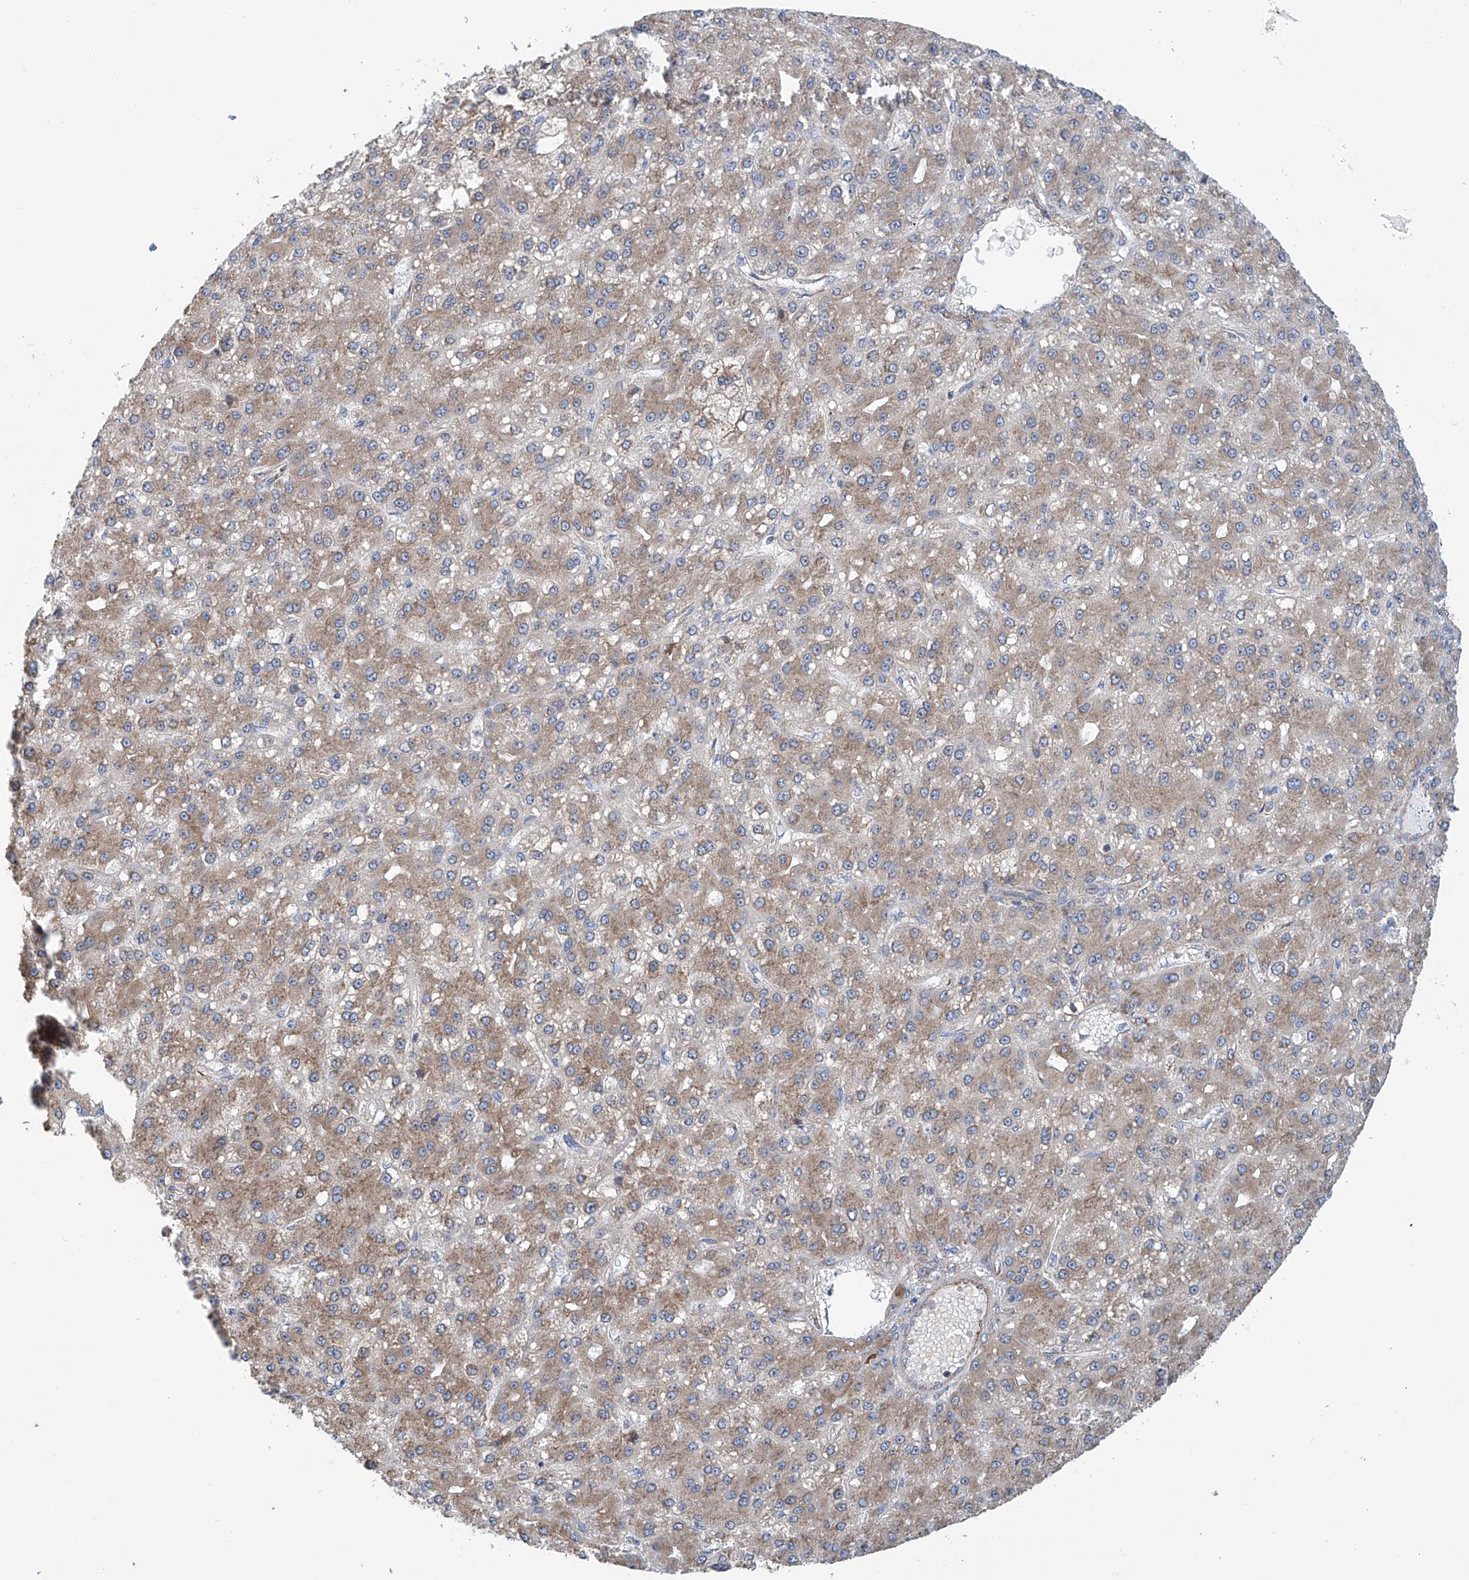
{"staining": {"intensity": "weak", "quantity": ">75%", "location": "cytoplasmic/membranous"}, "tissue": "liver cancer", "cell_type": "Tumor cells", "image_type": "cancer", "snomed": [{"axis": "morphology", "description": "Carcinoma, Hepatocellular, NOS"}, {"axis": "topography", "description": "Liver"}], "caption": "The micrograph reveals immunohistochemical staining of liver cancer (hepatocellular carcinoma). There is weak cytoplasmic/membranous positivity is present in about >75% of tumor cells.", "gene": "SENP2", "patient": {"sex": "male", "age": 67}}